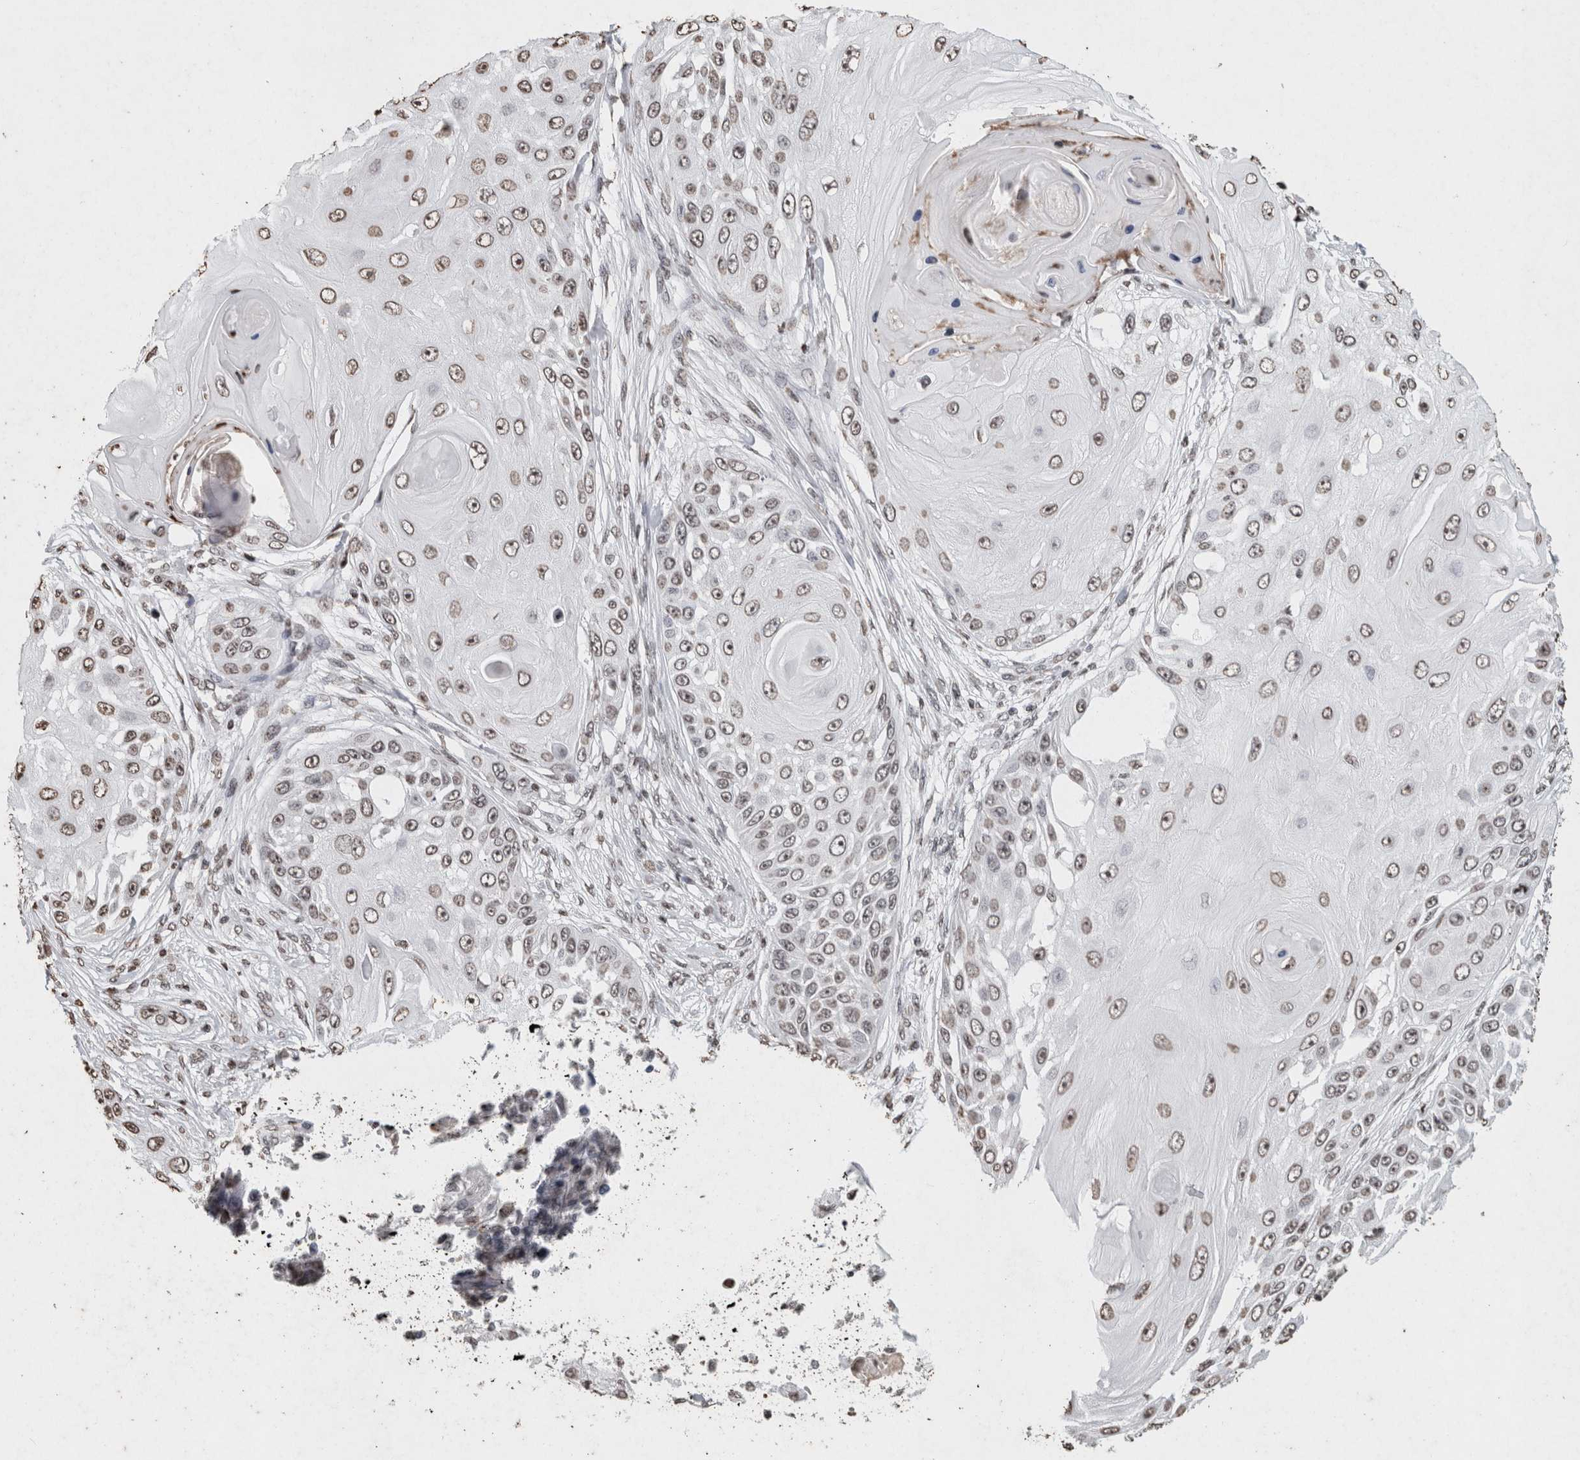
{"staining": {"intensity": "weak", "quantity": ">75%", "location": "nuclear"}, "tissue": "skin cancer", "cell_type": "Tumor cells", "image_type": "cancer", "snomed": [{"axis": "morphology", "description": "Squamous cell carcinoma, NOS"}, {"axis": "topography", "description": "Skin"}], "caption": "DAB immunohistochemical staining of squamous cell carcinoma (skin) displays weak nuclear protein positivity in approximately >75% of tumor cells. The protein is shown in brown color, while the nuclei are stained blue.", "gene": "CNTN1", "patient": {"sex": "female", "age": 44}}